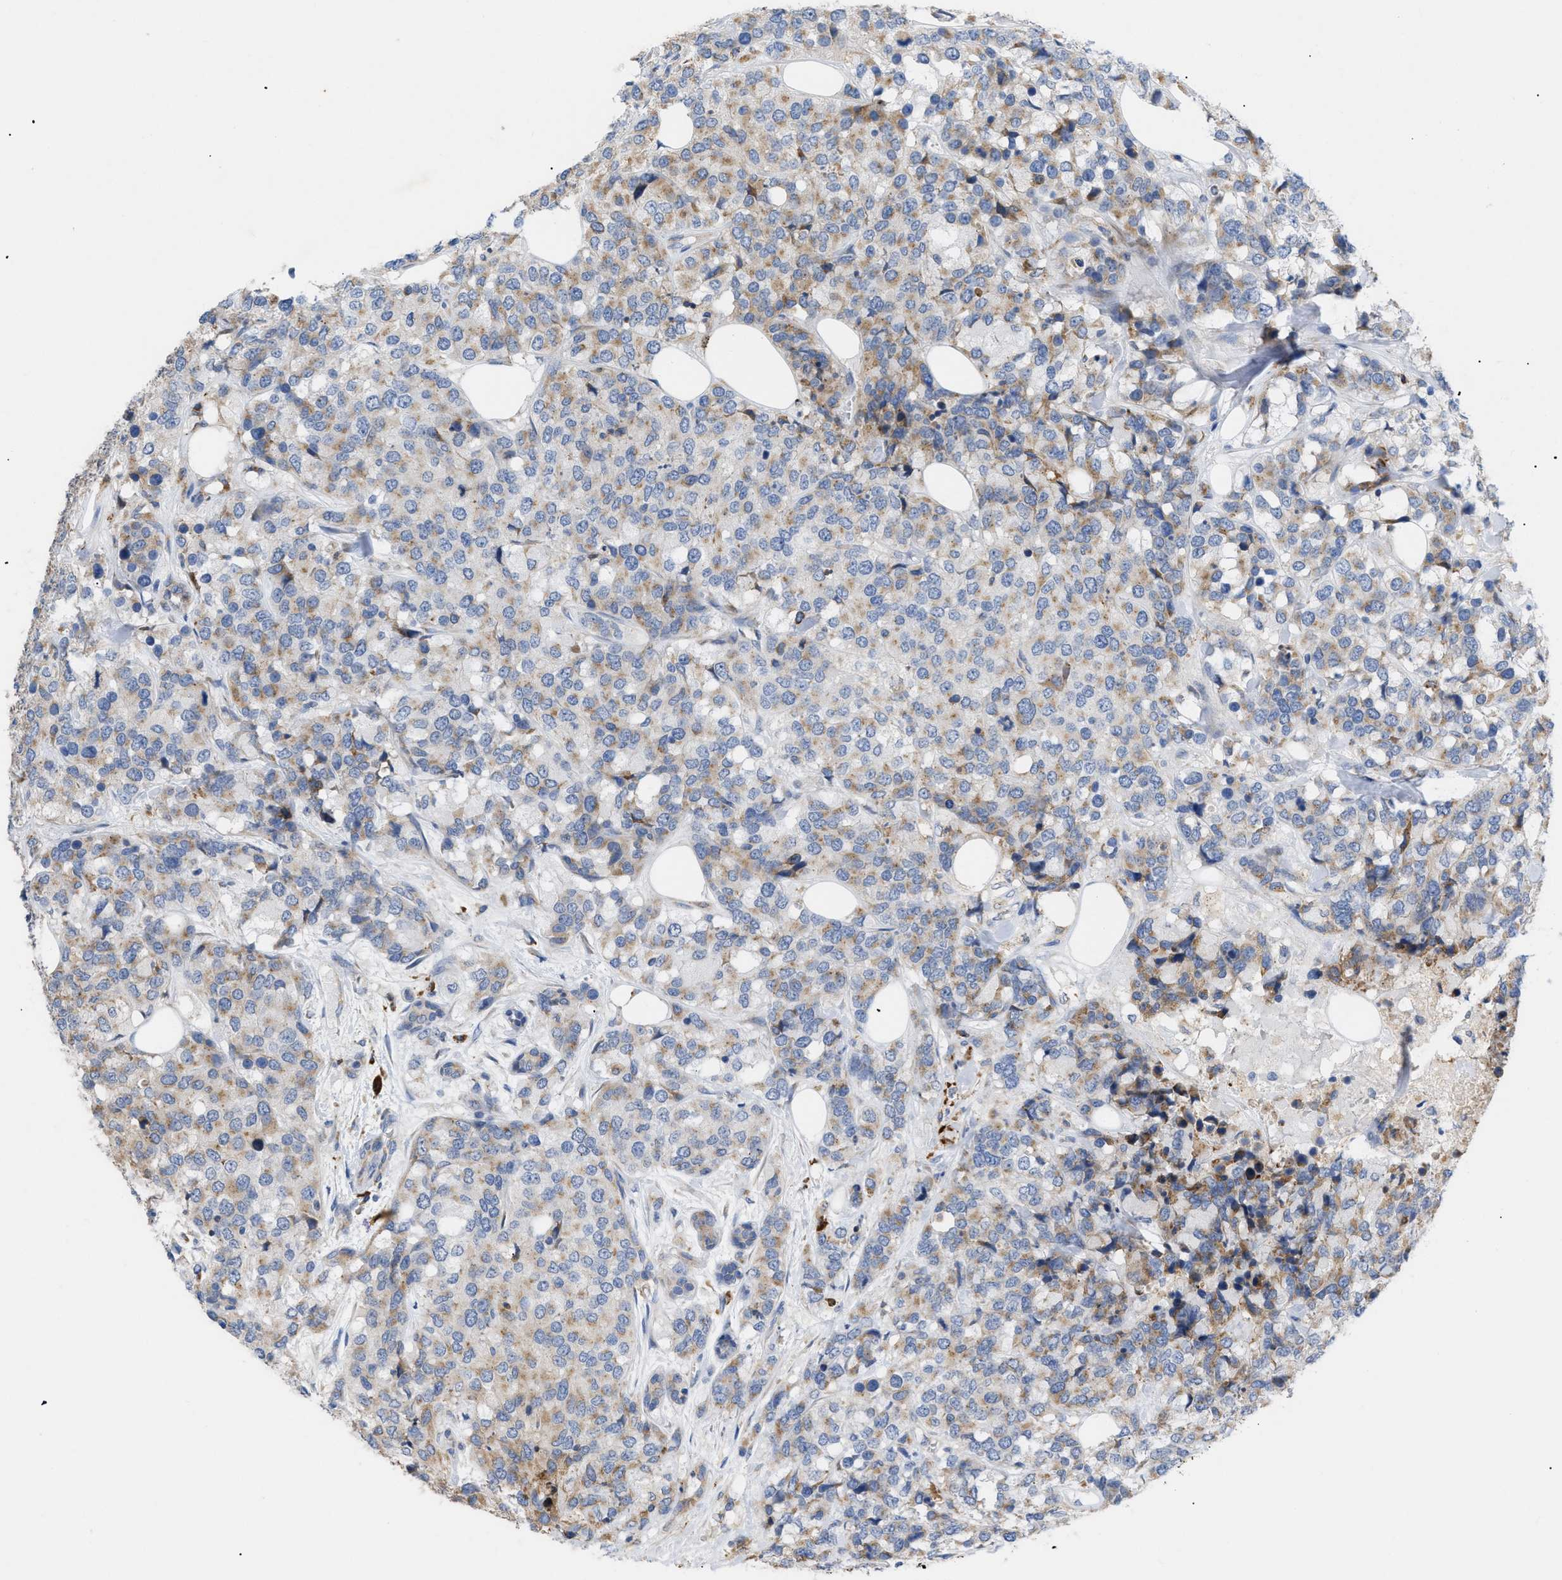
{"staining": {"intensity": "moderate", "quantity": "25%-75%", "location": "cytoplasmic/membranous"}, "tissue": "breast cancer", "cell_type": "Tumor cells", "image_type": "cancer", "snomed": [{"axis": "morphology", "description": "Lobular carcinoma"}, {"axis": "topography", "description": "Breast"}], "caption": "Human breast cancer stained for a protein (brown) demonstrates moderate cytoplasmic/membranous positive expression in approximately 25%-75% of tumor cells.", "gene": "SLC50A1", "patient": {"sex": "female", "age": 59}}